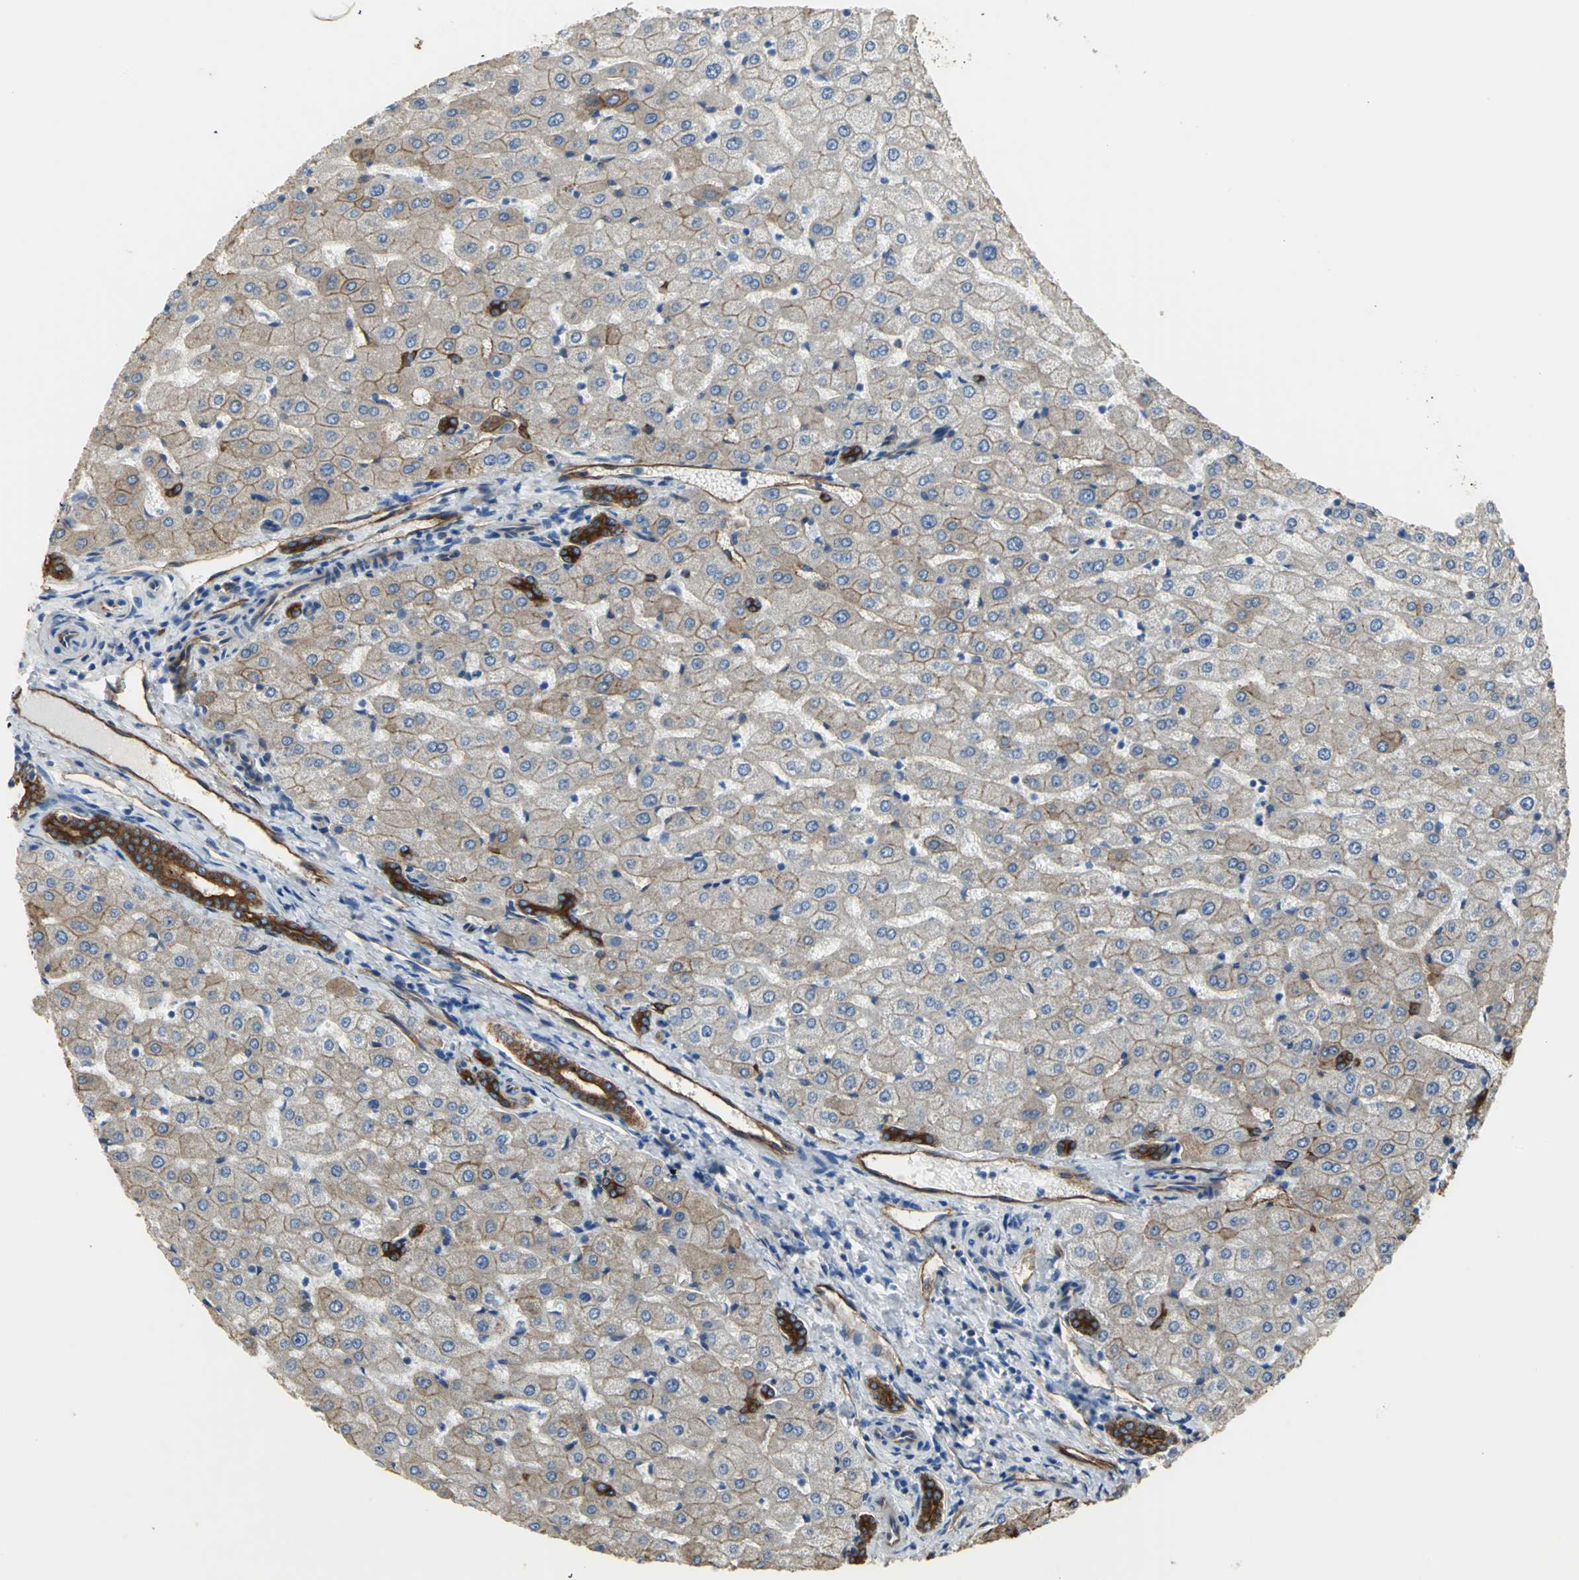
{"staining": {"intensity": "strong", "quantity": ">75%", "location": "cytoplasmic/membranous"}, "tissue": "liver", "cell_type": "Cholangiocytes", "image_type": "normal", "snomed": [{"axis": "morphology", "description": "Normal tissue, NOS"}, {"axis": "morphology", "description": "Fibrosis, NOS"}, {"axis": "topography", "description": "Liver"}], "caption": "Immunohistochemical staining of benign human liver demonstrates high levels of strong cytoplasmic/membranous expression in about >75% of cholangiocytes.", "gene": "FLNB", "patient": {"sex": "female", "age": 29}}